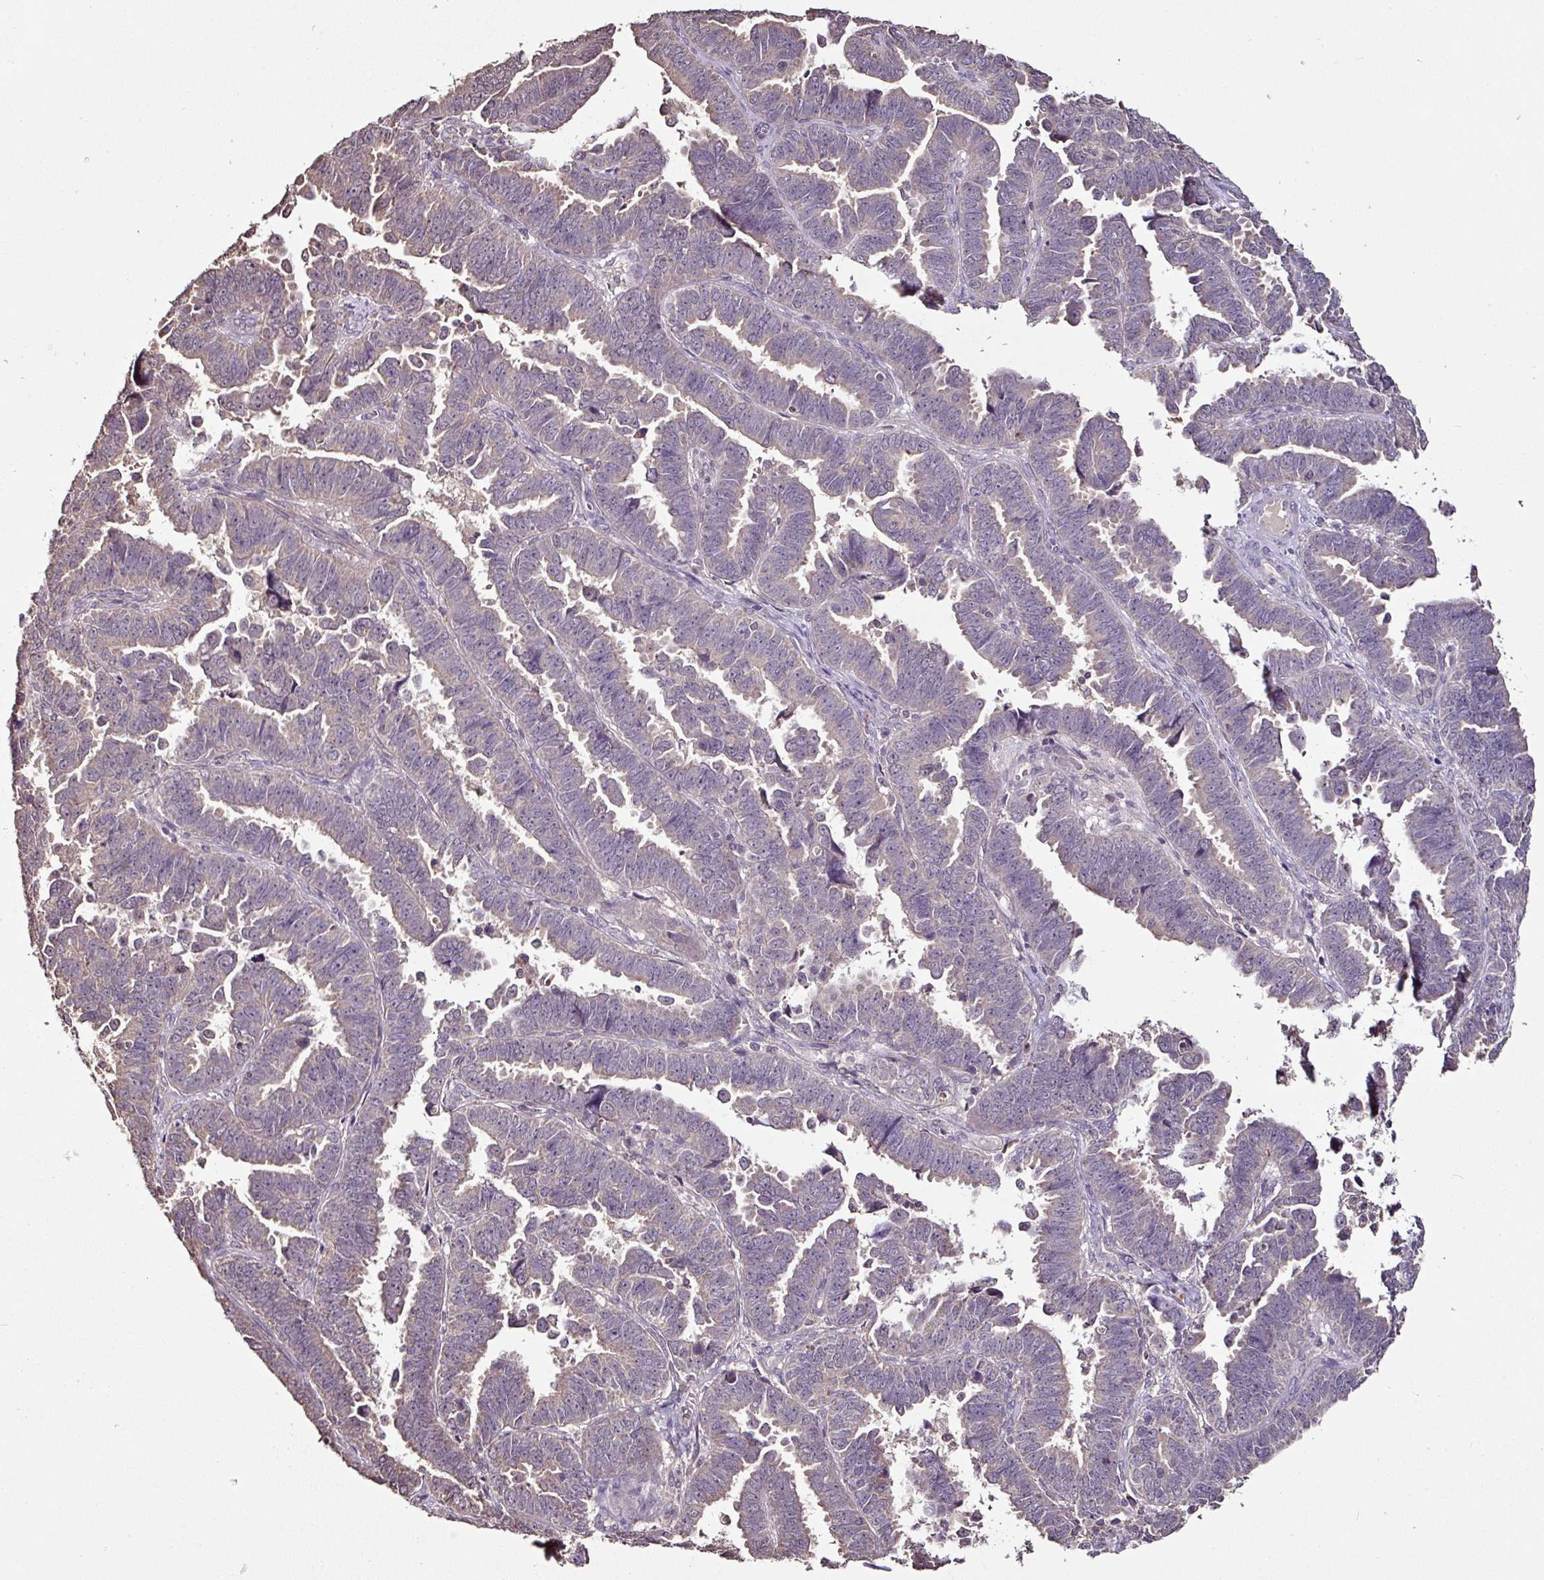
{"staining": {"intensity": "weak", "quantity": "25%-75%", "location": "cytoplasmic/membranous"}, "tissue": "endometrial cancer", "cell_type": "Tumor cells", "image_type": "cancer", "snomed": [{"axis": "morphology", "description": "Adenocarcinoma, NOS"}, {"axis": "topography", "description": "Endometrium"}], "caption": "A micrograph of adenocarcinoma (endometrial) stained for a protein reveals weak cytoplasmic/membranous brown staining in tumor cells.", "gene": "RPL38", "patient": {"sex": "female", "age": 75}}